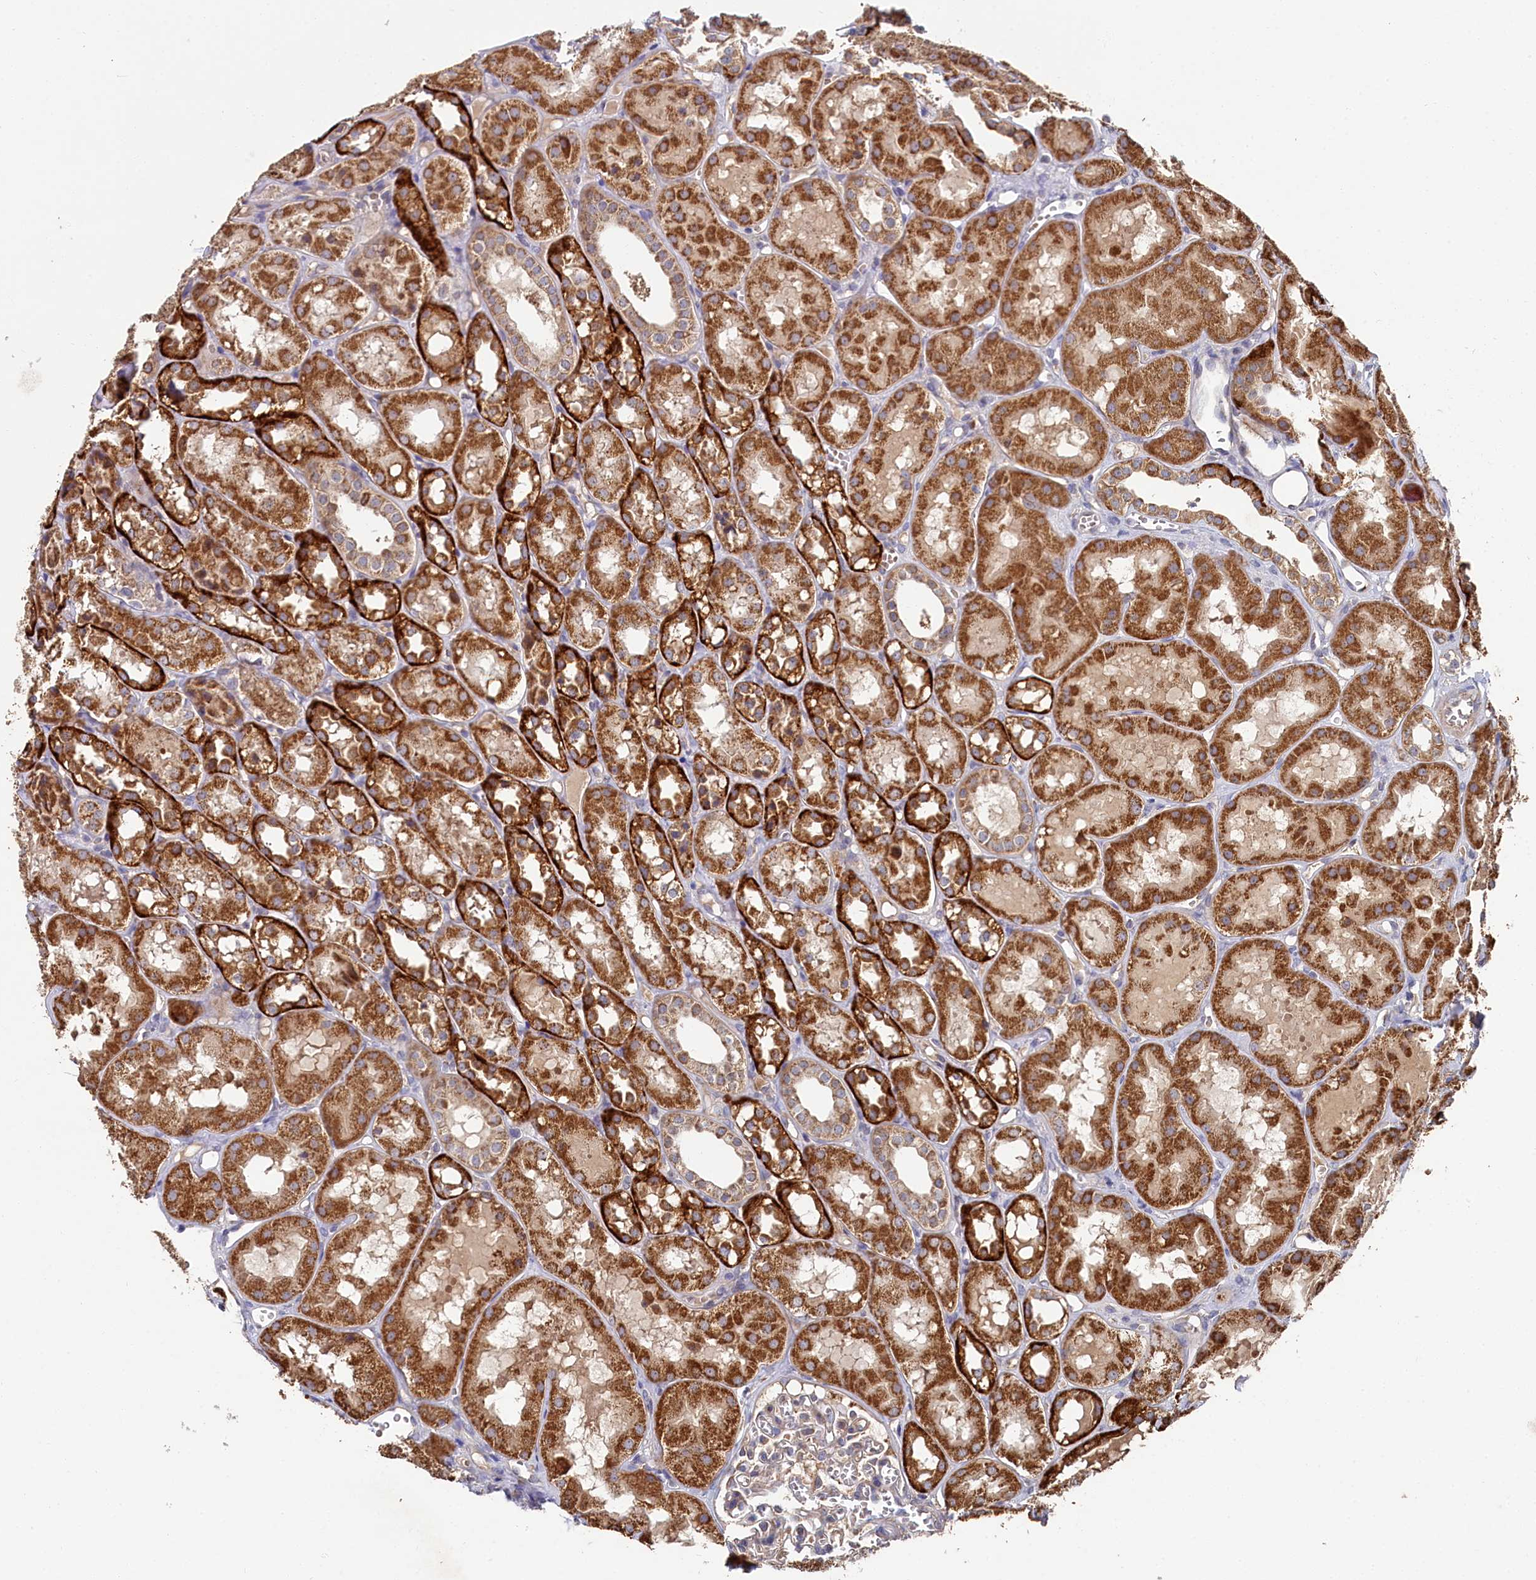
{"staining": {"intensity": "weak", "quantity": "<25%", "location": "cytoplasmic/membranous"}, "tissue": "kidney", "cell_type": "Cells in glomeruli", "image_type": "normal", "snomed": [{"axis": "morphology", "description": "Normal tissue, NOS"}, {"axis": "topography", "description": "Kidney"}], "caption": "This is a photomicrograph of immunohistochemistry (IHC) staining of unremarkable kidney, which shows no positivity in cells in glomeruli.", "gene": "HAUS2", "patient": {"sex": "male", "age": 16}}